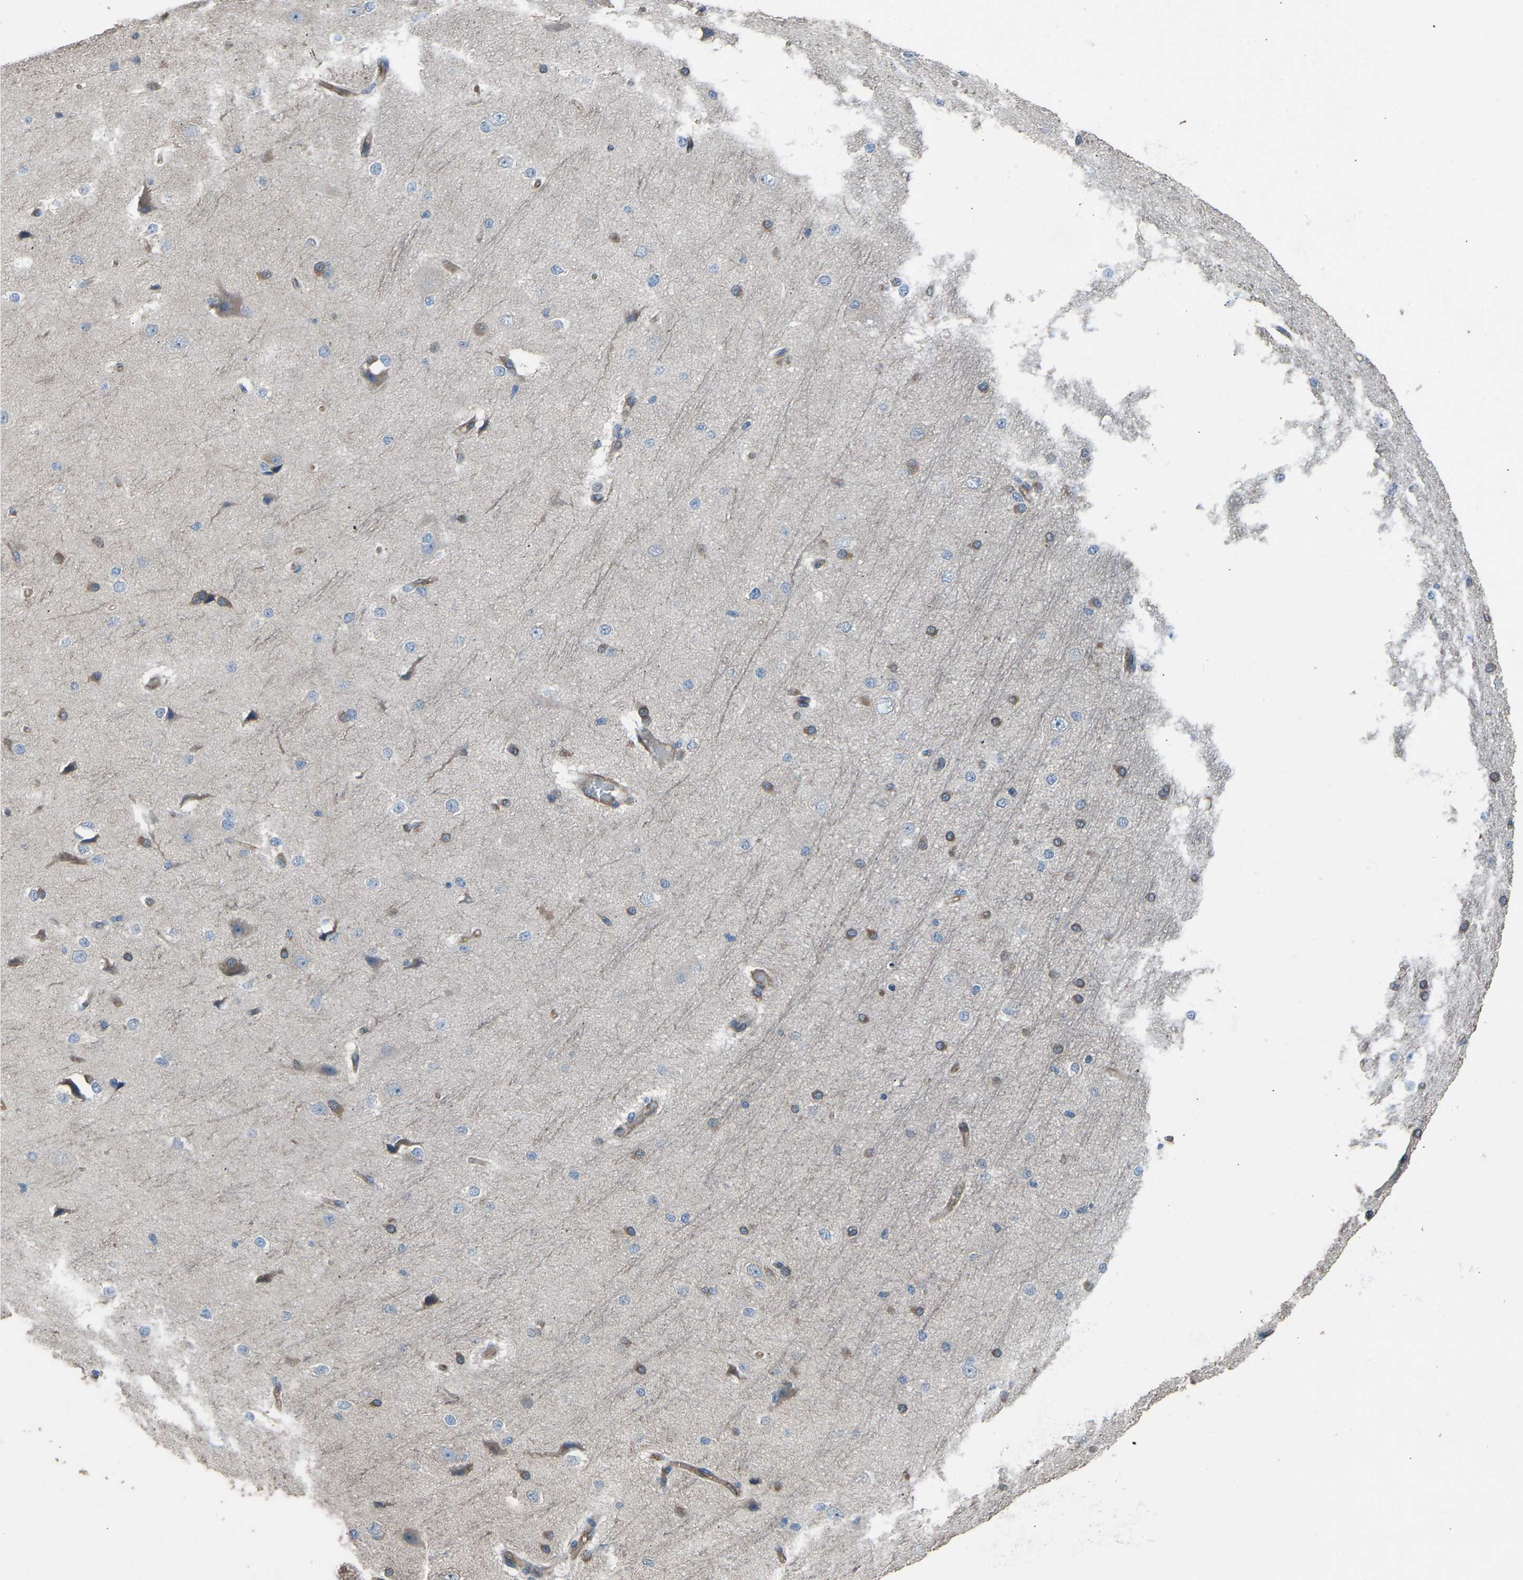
{"staining": {"intensity": "moderate", "quantity": ">75%", "location": "cytoplasmic/membranous"}, "tissue": "cerebral cortex", "cell_type": "Endothelial cells", "image_type": "normal", "snomed": [{"axis": "morphology", "description": "Normal tissue, NOS"}, {"axis": "morphology", "description": "Developmental malformation"}, {"axis": "topography", "description": "Cerebral cortex"}], "caption": "Immunohistochemical staining of benign human cerebral cortex shows moderate cytoplasmic/membranous protein positivity in approximately >75% of endothelial cells. Nuclei are stained in blue.", "gene": "SLC43A1", "patient": {"sex": "female", "age": 30}}